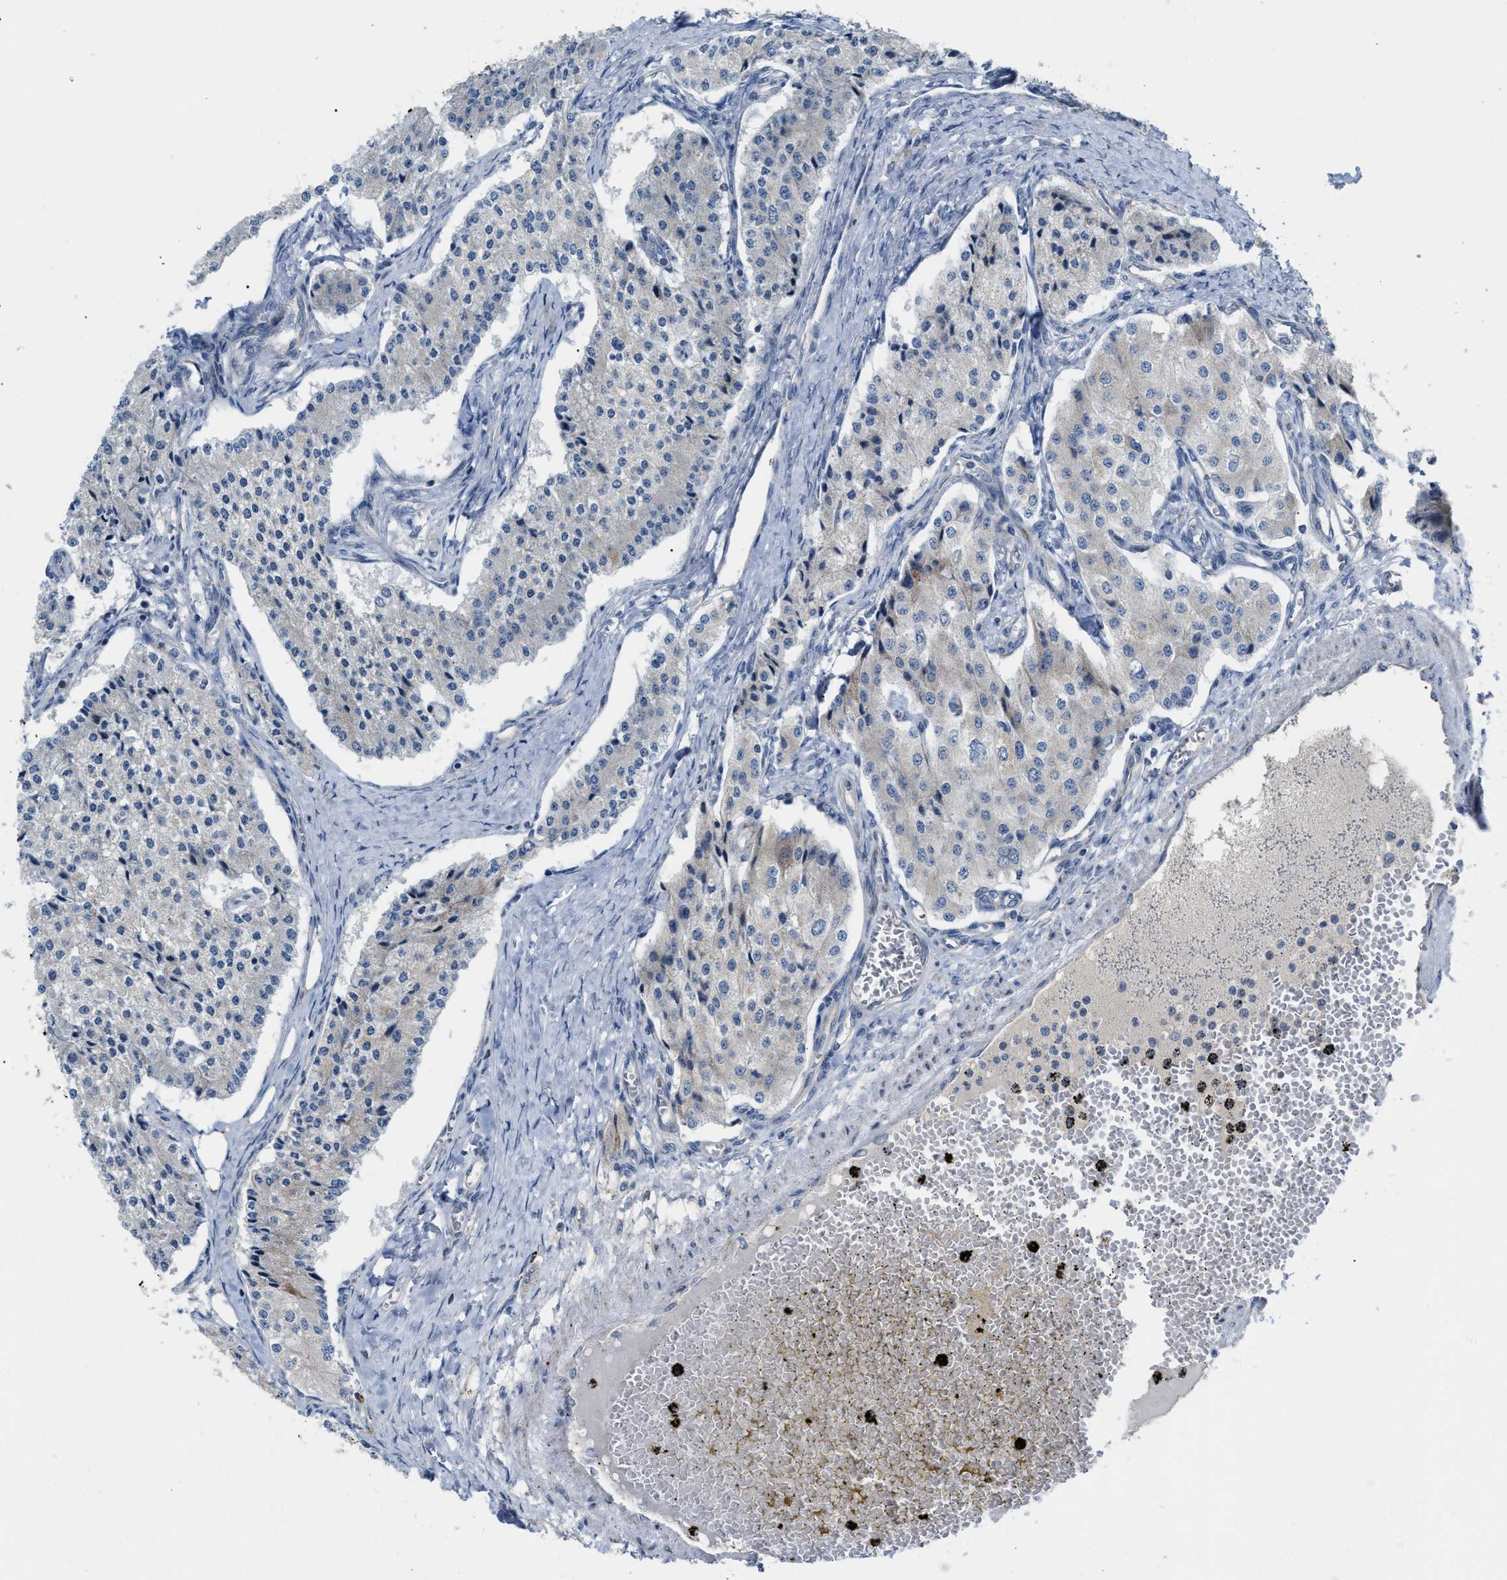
{"staining": {"intensity": "negative", "quantity": "none", "location": "none"}, "tissue": "carcinoid", "cell_type": "Tumor cells", "image_type": "cancer", "snomed": [{"axis": "morphology", "description": "Carcinoid, malignant, NOS"}, {"axis": "topography", "description": "Colon"}], "caption": "This photomicrograph is of carcinoid stained with immunohistochemistry (IHC) to label a protein in brown with the nuclei are counter-stained blue. There is no staining in tumor cells. (Stains: DAB immunohistochemistry with hematoxylin counter stain, Microscopy: brightfield microscopy at high magnification).", "gene": "DHX58", "patient": {"sex": "female", "age": 52}}